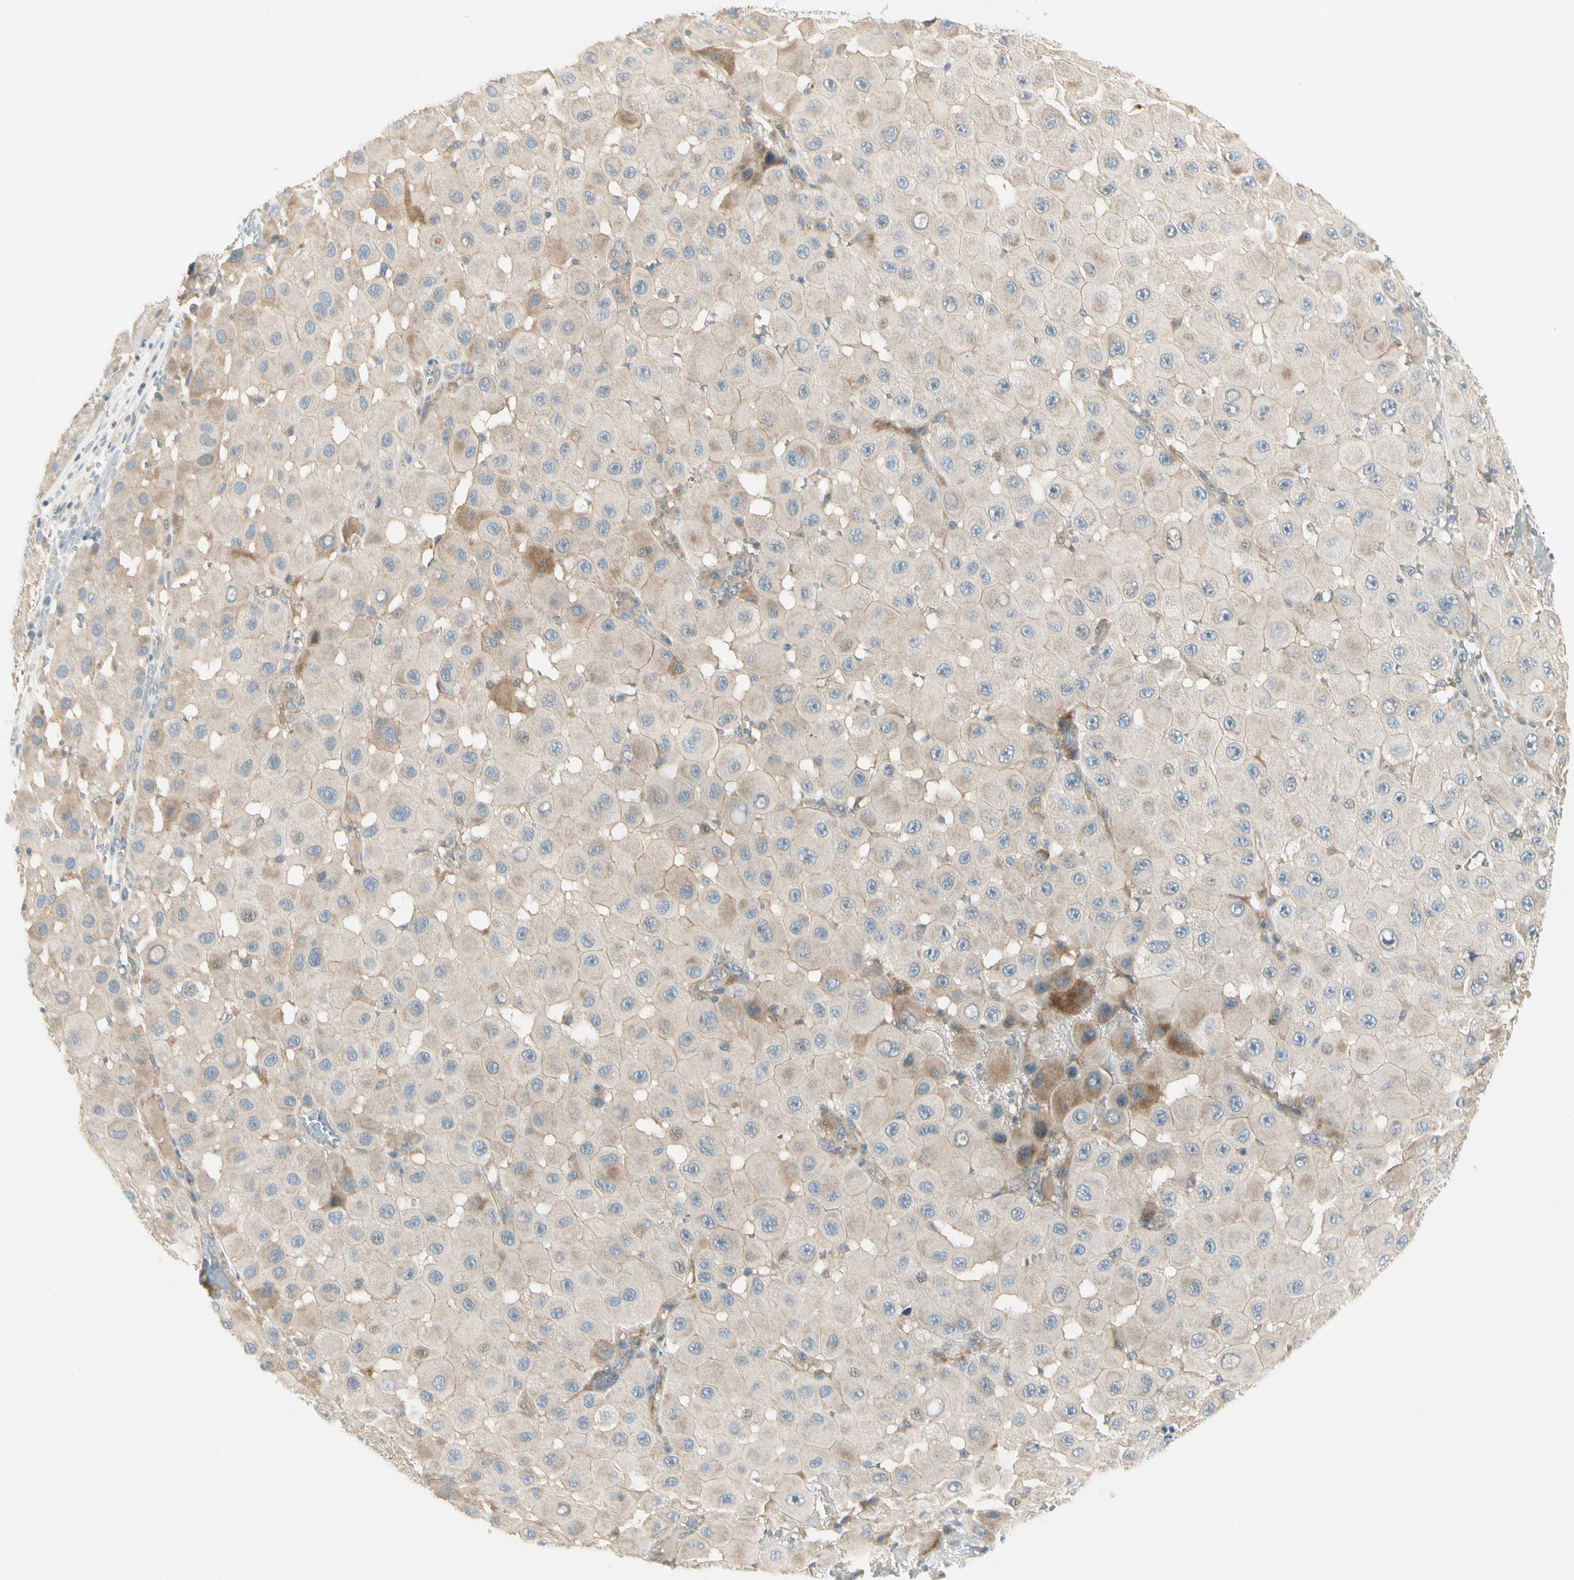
{"staining": {"intensity": "moderate", "quantity": "<25%", "location": "cytoplasmic/membranous"}, "tissue": "melanoma", "cell_type": "Tumor cells", "image_type": "cancer", "snomed": [{"axis": "morphology", "description": "Malignant melanoma, NOS"}, {"axis": "topography", "description": "Skin"}], "caption": "High-magnification brightfield microscopy of malignant melanoma stained with DAB (3,3'-diaminobenzidine) (brown) and counterstained with hematoxylin (blue). tumor cells exhibit moderate cytoplasmic/membranous staining is identified in approximately<25% of cells.", "gene": "ADGRA3", "patient": {"sex": "female", "age": 81}}